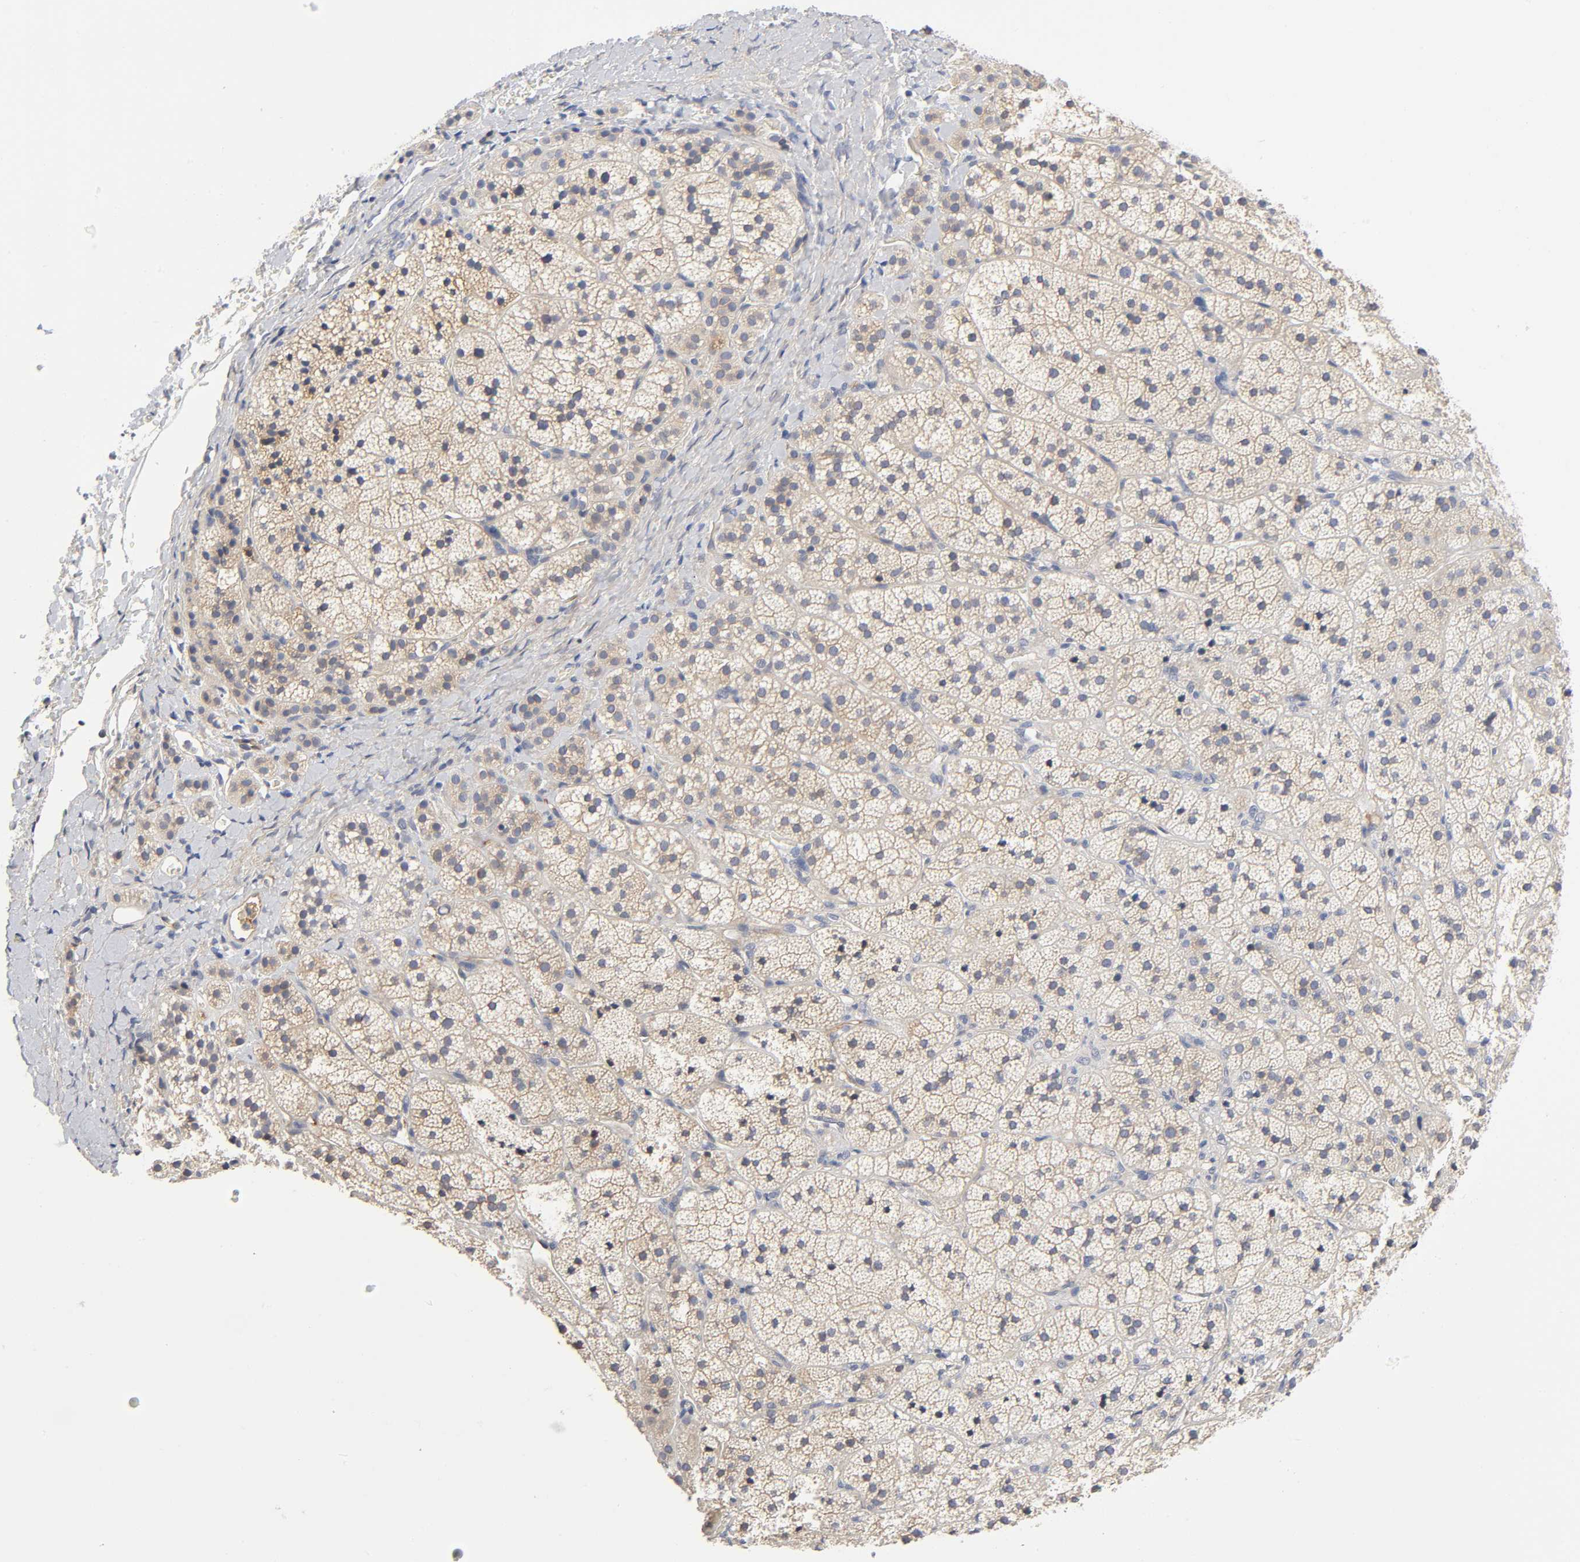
{"staining": {"intensity": "weak", "quantity": ">75%", "location": "cytoplasmic/membranous"}, "tissue": "adrenal gland", "cell_type": "Glandular cells", "image_type": "normal", "snomed": [{"axis": "morphology", "description": "Normal tissue, NOS"}, {"axis": "topography", "description": "Adrenal gland"}], "caption": "This photomicrograph reveals immunohistochemistry (IHC) staining of normal human adrenal gland, with low weak cytoplasmic/membranous expression in approximately >75% of glandular cells.", "gene": "NOVA1", "patient": {"sex": "female", "age": 44}}